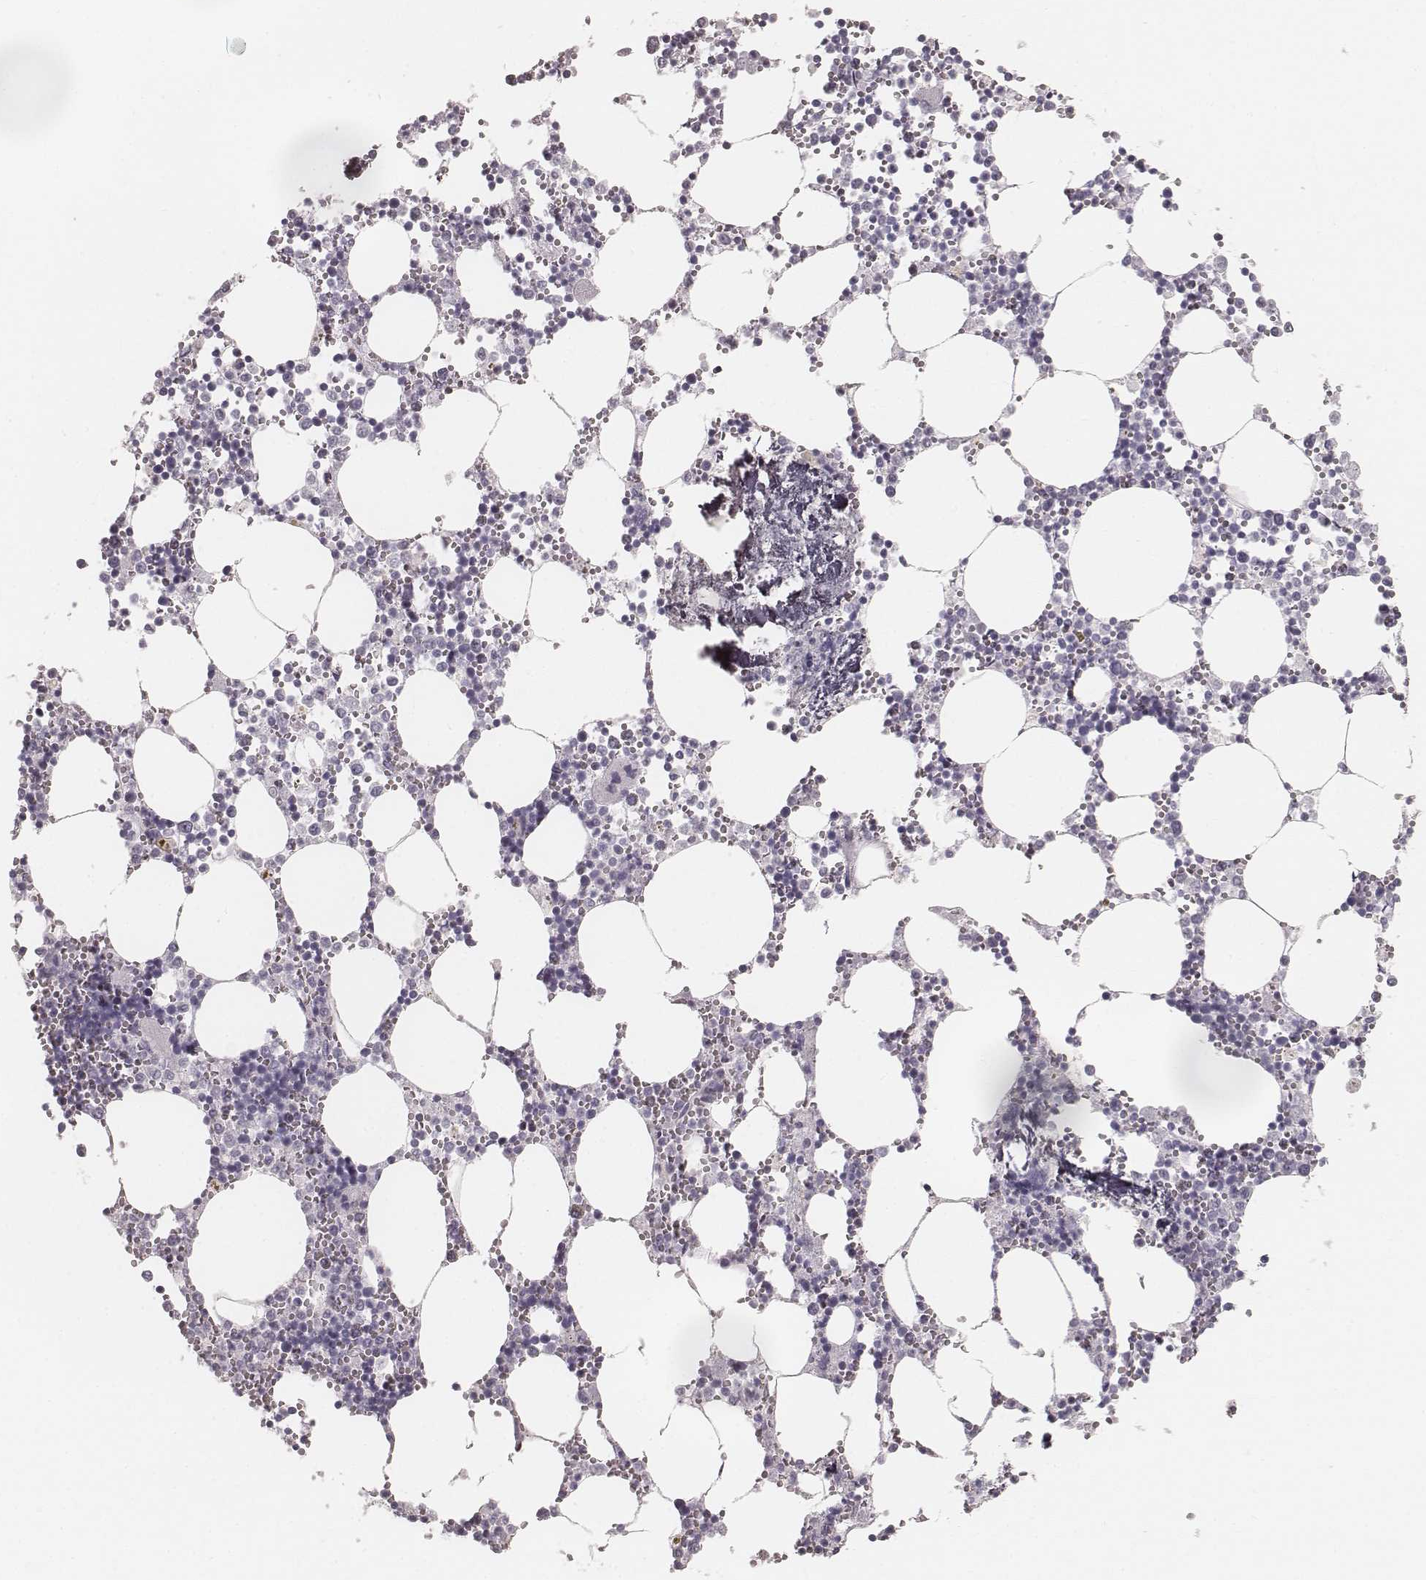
{"staining": {"intensity": "negative", "quantity": "none", "location": "none"}, "tissue": "bone marrow", "cell_type": "Hematopoietic cells", "image_type": "normal", "snomed": [{"axis": "morphology", "description": "Normal tissue, NOS"}, {"axis": "topography", "description": "Bone marrow"}], "caption": "A high-resolution image shows immunohistochemistry staining of unremarkable bone marrow, which shows no significant positivity in hematopoietic cells.", "gene": "KRT34", "patient": {"sex": "male", "age": 54}}